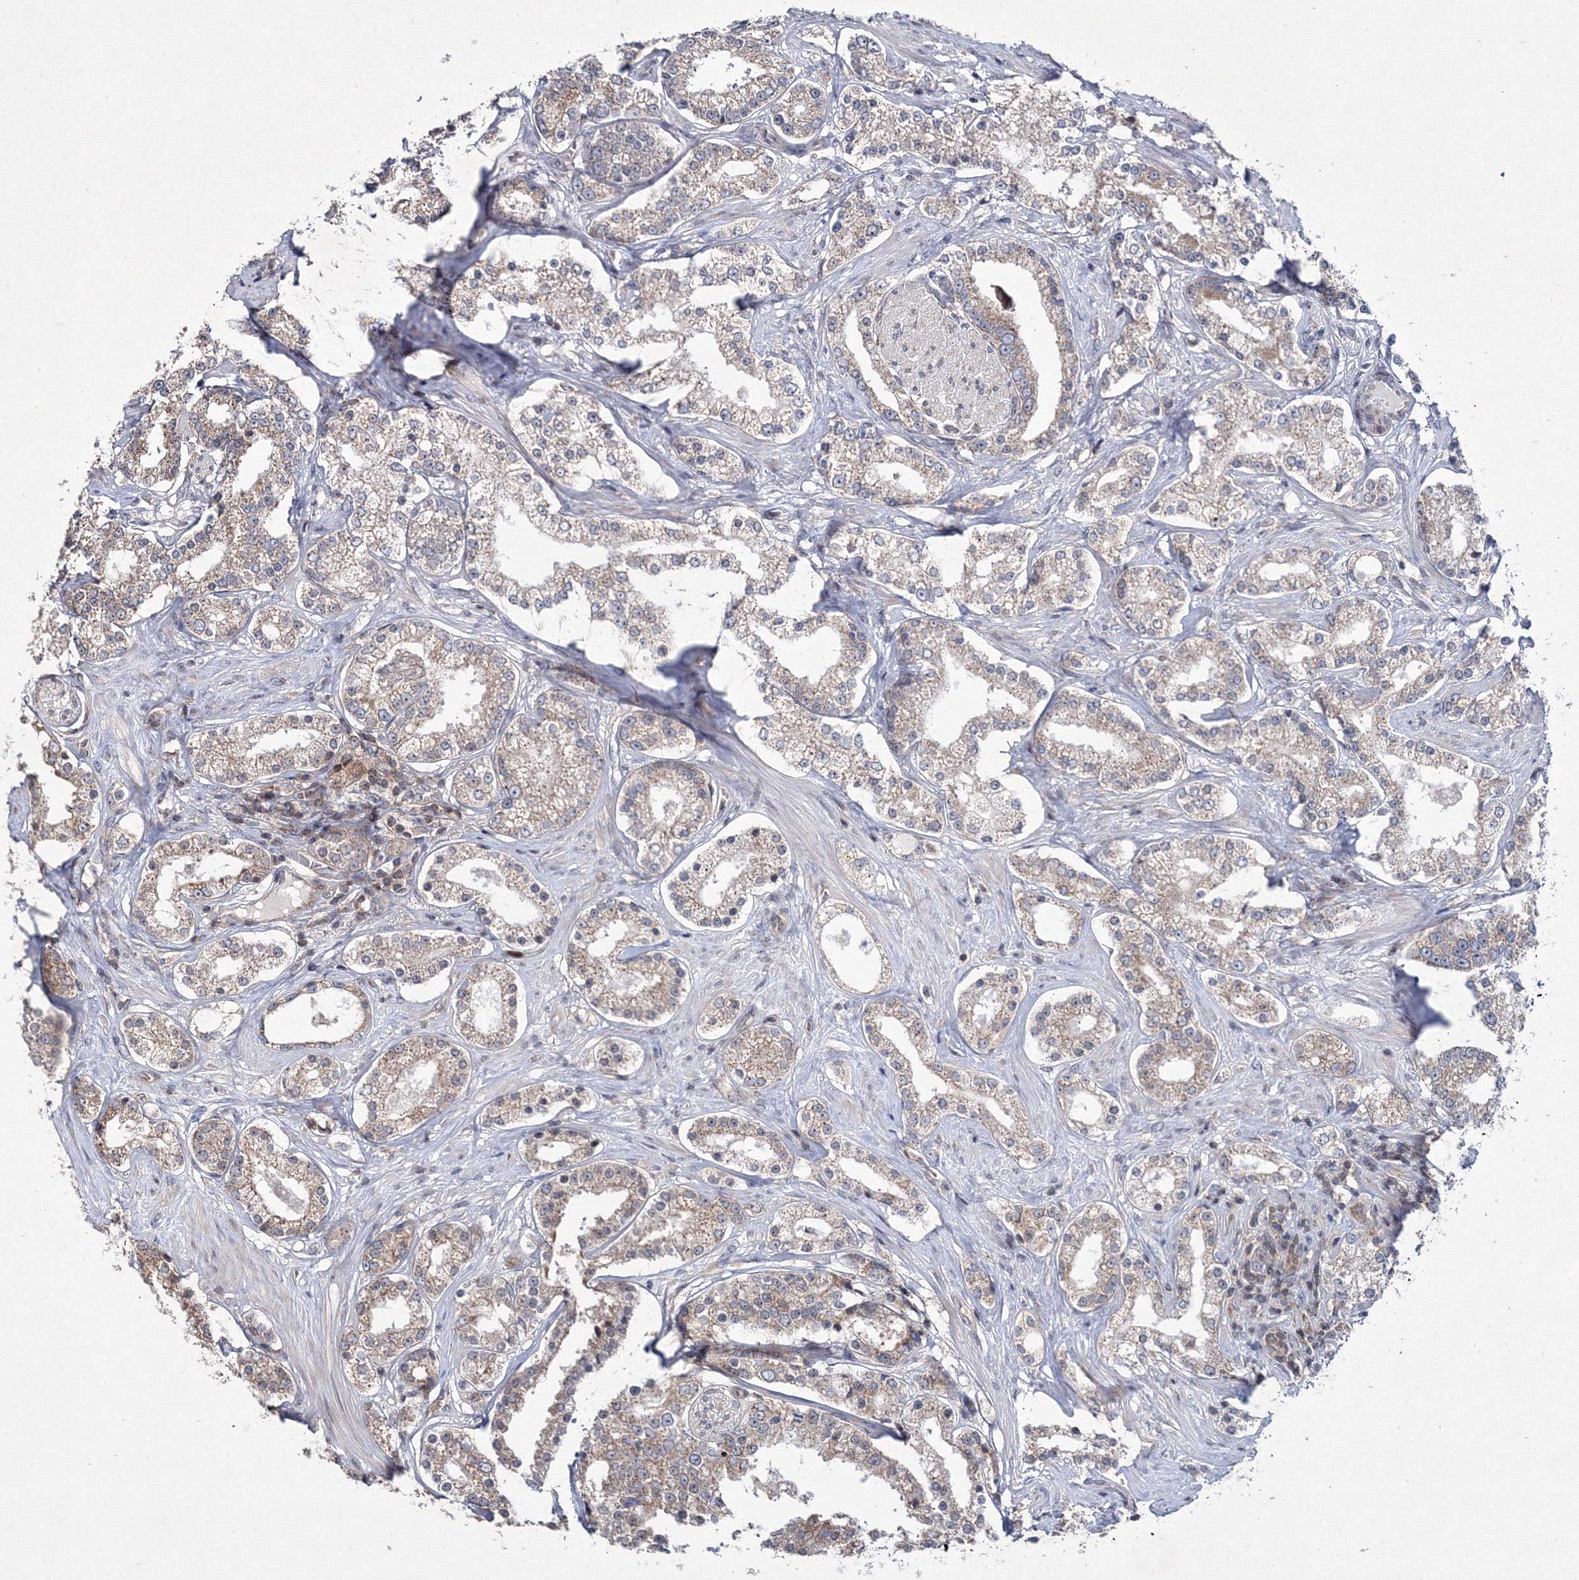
{"staining": {"intensity": "moderate", "quantity": "25%-75%", "location": "cytoplasmic/membranous"}, "tissue": "prostate cancer", "cell_type": "Tumor cells", "image_type": "cancer", "snomed": [{"axis": "morphology", "description": "Normal tissue, NOS"}, {"axis": "morphology", "description": "Adenocarcinoma, High grade"}, {"axis": "topography", "description": "Prostate"}], "caption": "Immunohistochemistry histopathology image of neoplastic tissue: human prostate adenocarcinoma (high-grade) stained using IHC exhibits medium levels of moderate protein expression localized specifically in the cytoplasmic/membranous of tumor cells, appearing as a cytoplasmic/membranous brown color.", "gene": "MKRN2", "patient": {"sex": "male", "age": 83}}